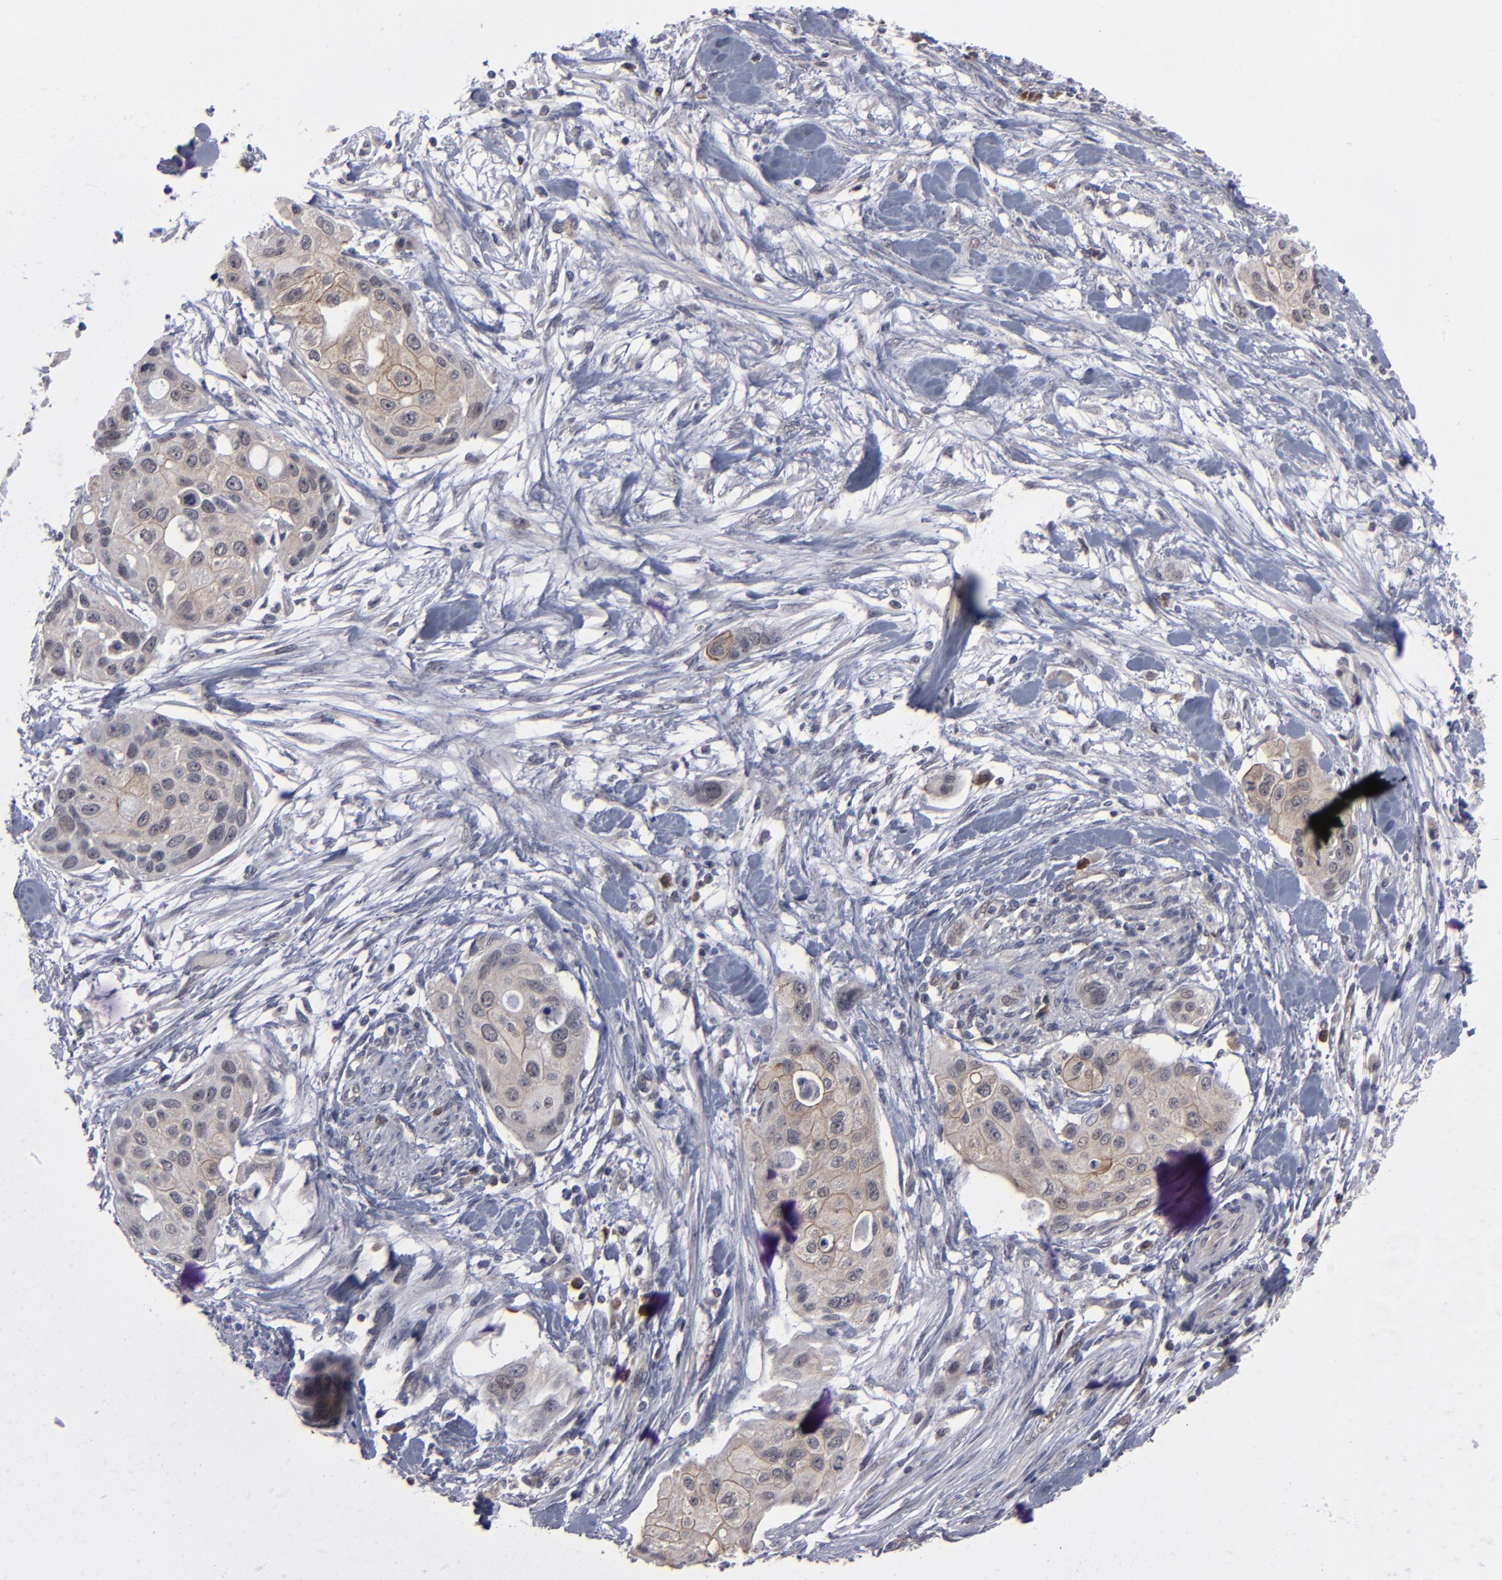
{"staining": {"intensity": "weak", "quantity": "25%-75%", "location": "cytoplasmic/membranous"}, "tissue": "pancreatic cancer", "cell_type": "Tumor cells", "image_type": "cancer", "snomed": [{"axis": "morphology", "description": "Adenocarcinoma, NOS"}, {"axis": "topography", "description": "Pancreas"}], "caption": "Pancreatic adenocarcinoma was stained to show a protein in brown. There is low levels of weak cytoplasmic/membranous staining in approximately 25%-75% of tumor cells. Nuclei are stained in blue.", "gene": "GLCCI1", "patient": {"sex": "female", "age": 60}}